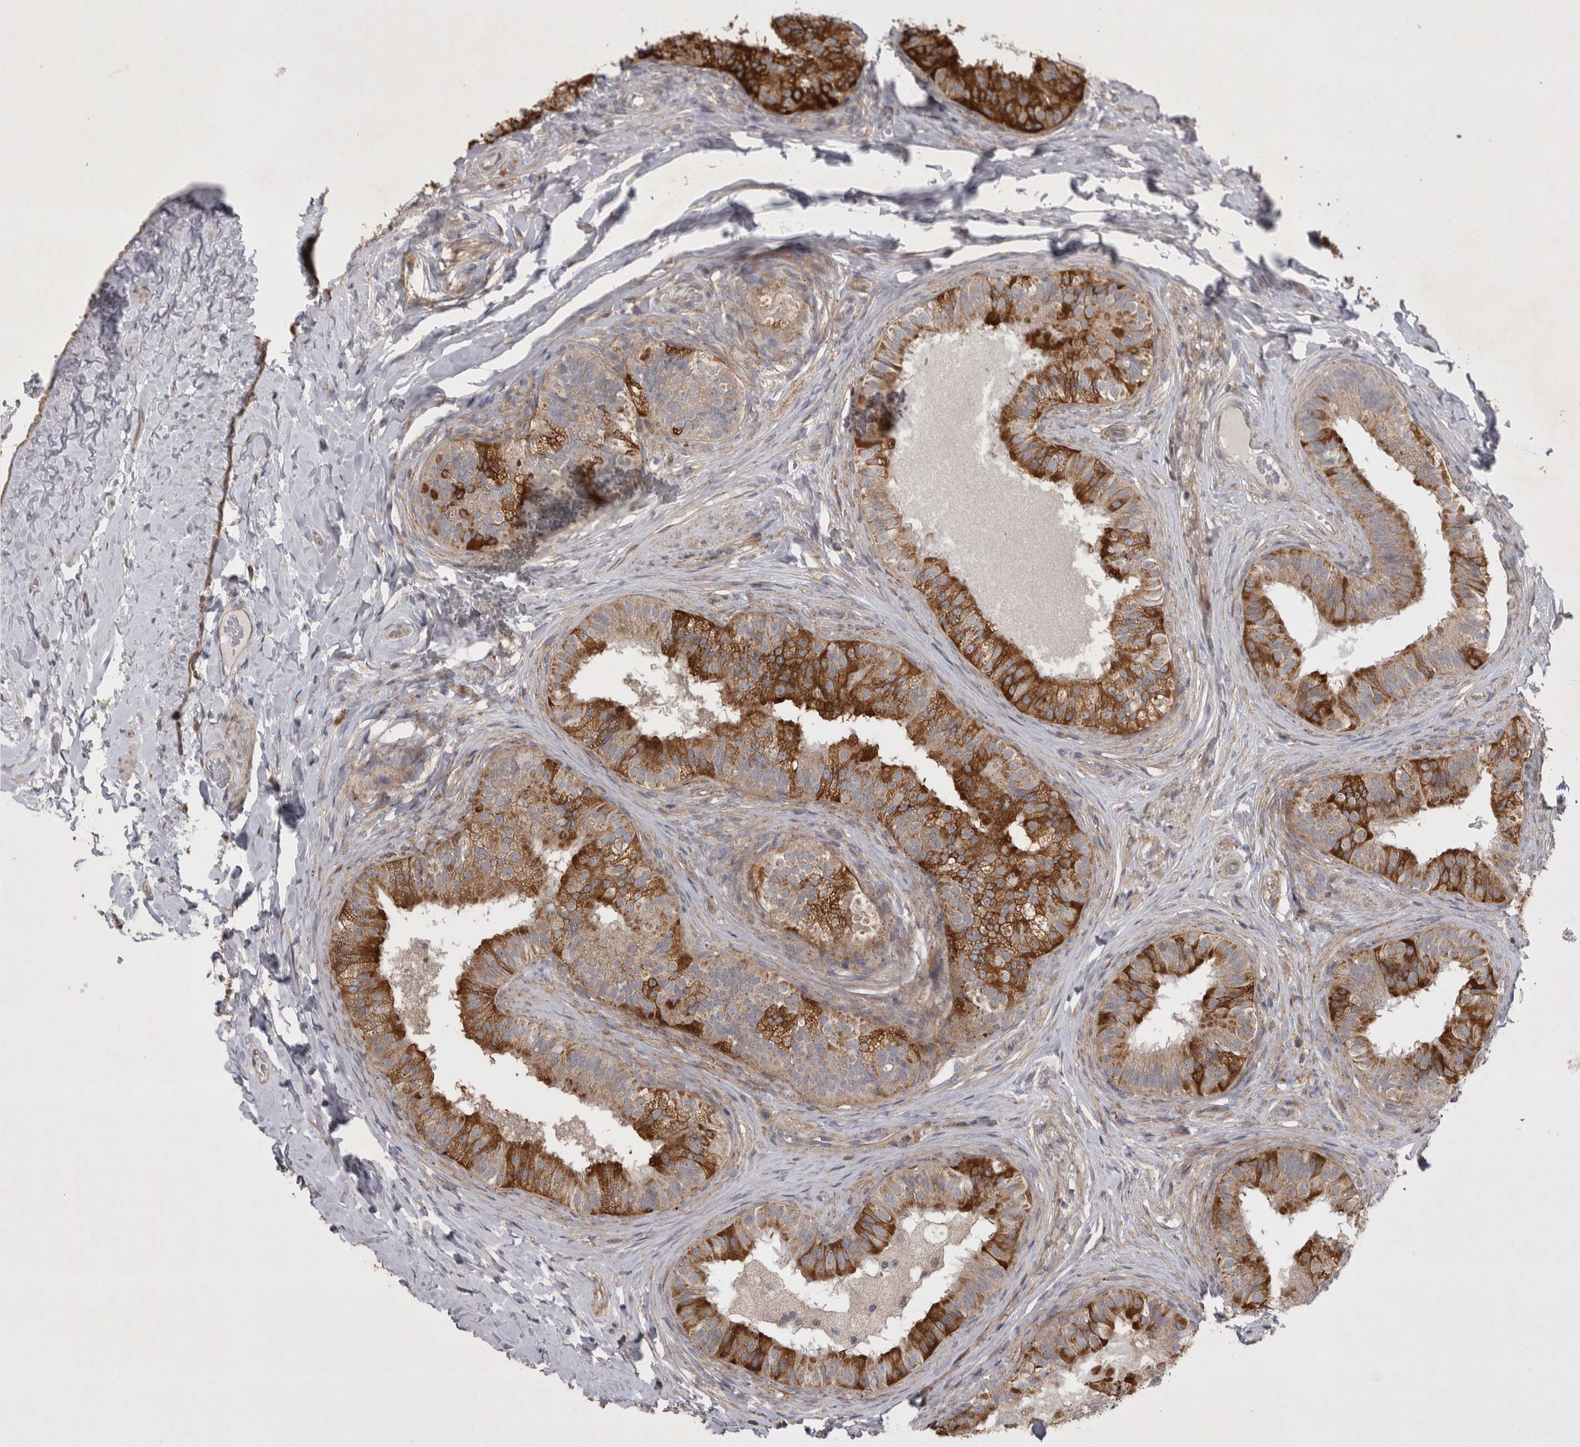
{"staining": {"intensity": "moderate", "quantity": "25%-75%", "location": "cytoplasmic/membranous"}, "tissue": "epididymis", "cell_type": "Glandular cells", "image_type": "normal", "snomed": [{"axis": "morphology", "description": "Normal tissue, NOS"}, {"axis": "topography", "description": "Epididymis"}], "caption": "Immunohistochemical staining of benign human epididymis exhibits moderate cytoplasmic/membranous protein staining in approximately 25%-75% of glandular cells.", "gene": "TSPOAP1", "patient": {"sex": "male", "age": 49}}